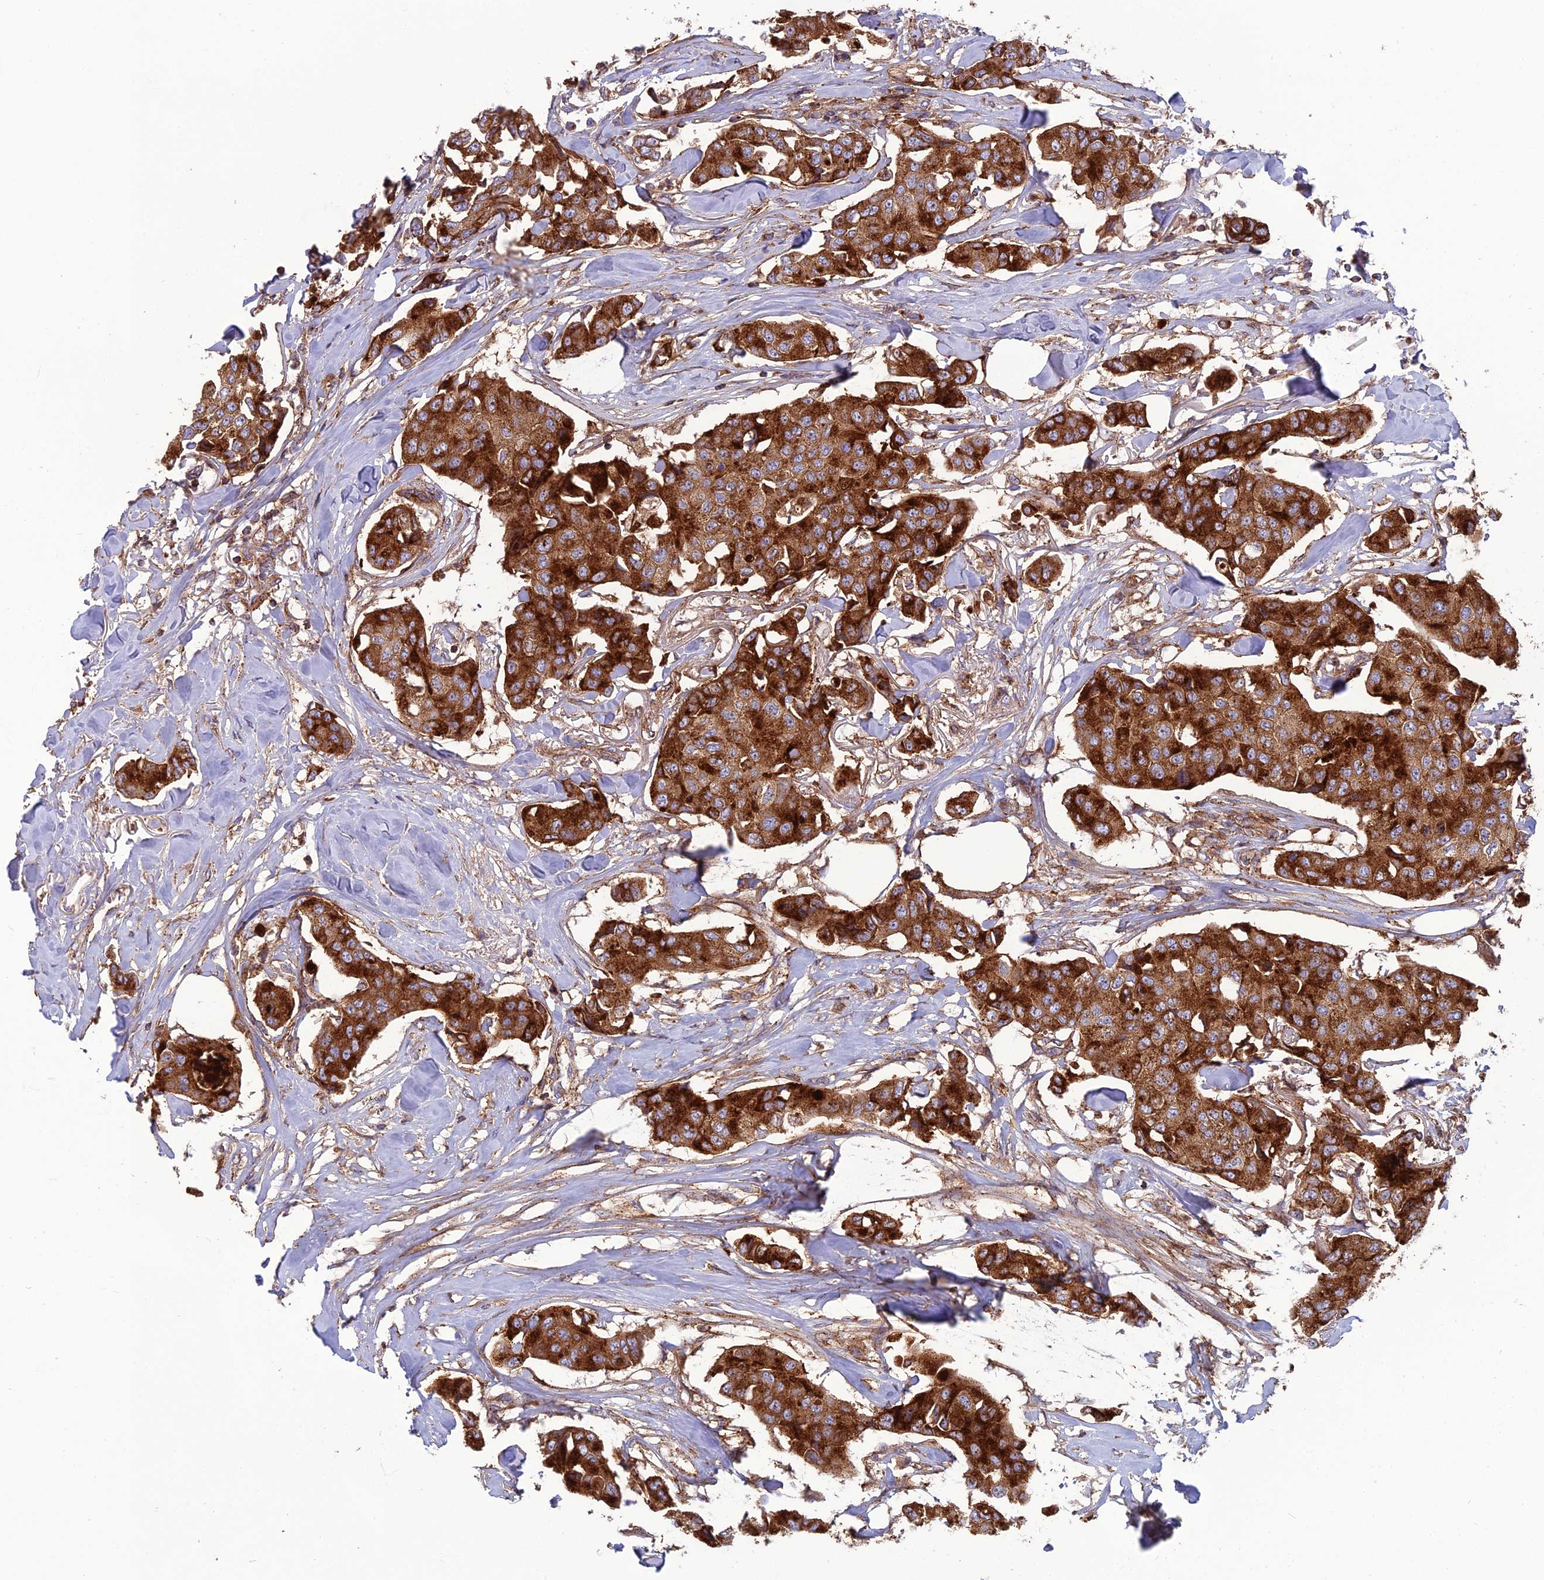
{"staining": {"intensity": "strong", "quantity": ">75%", "location": "cytoplasmic/membranous"}, "tissue": "breast cancer", "cell_type": "Tumor cells", "image_type": "cancer", "snomed": [{"axis": "morphology", "description": "Duct carcinoma"}, {"axis": "topography", "description": "Breast"}], "caption": "Immunohistochemical staining of breast invasive ductal carcinoma displays high levels of strong cytoplasmic/membranous protein staining in about >75% of tumor cells.", "gene": "LNPEP", "patient": {"sex": "female", "age": 80}}